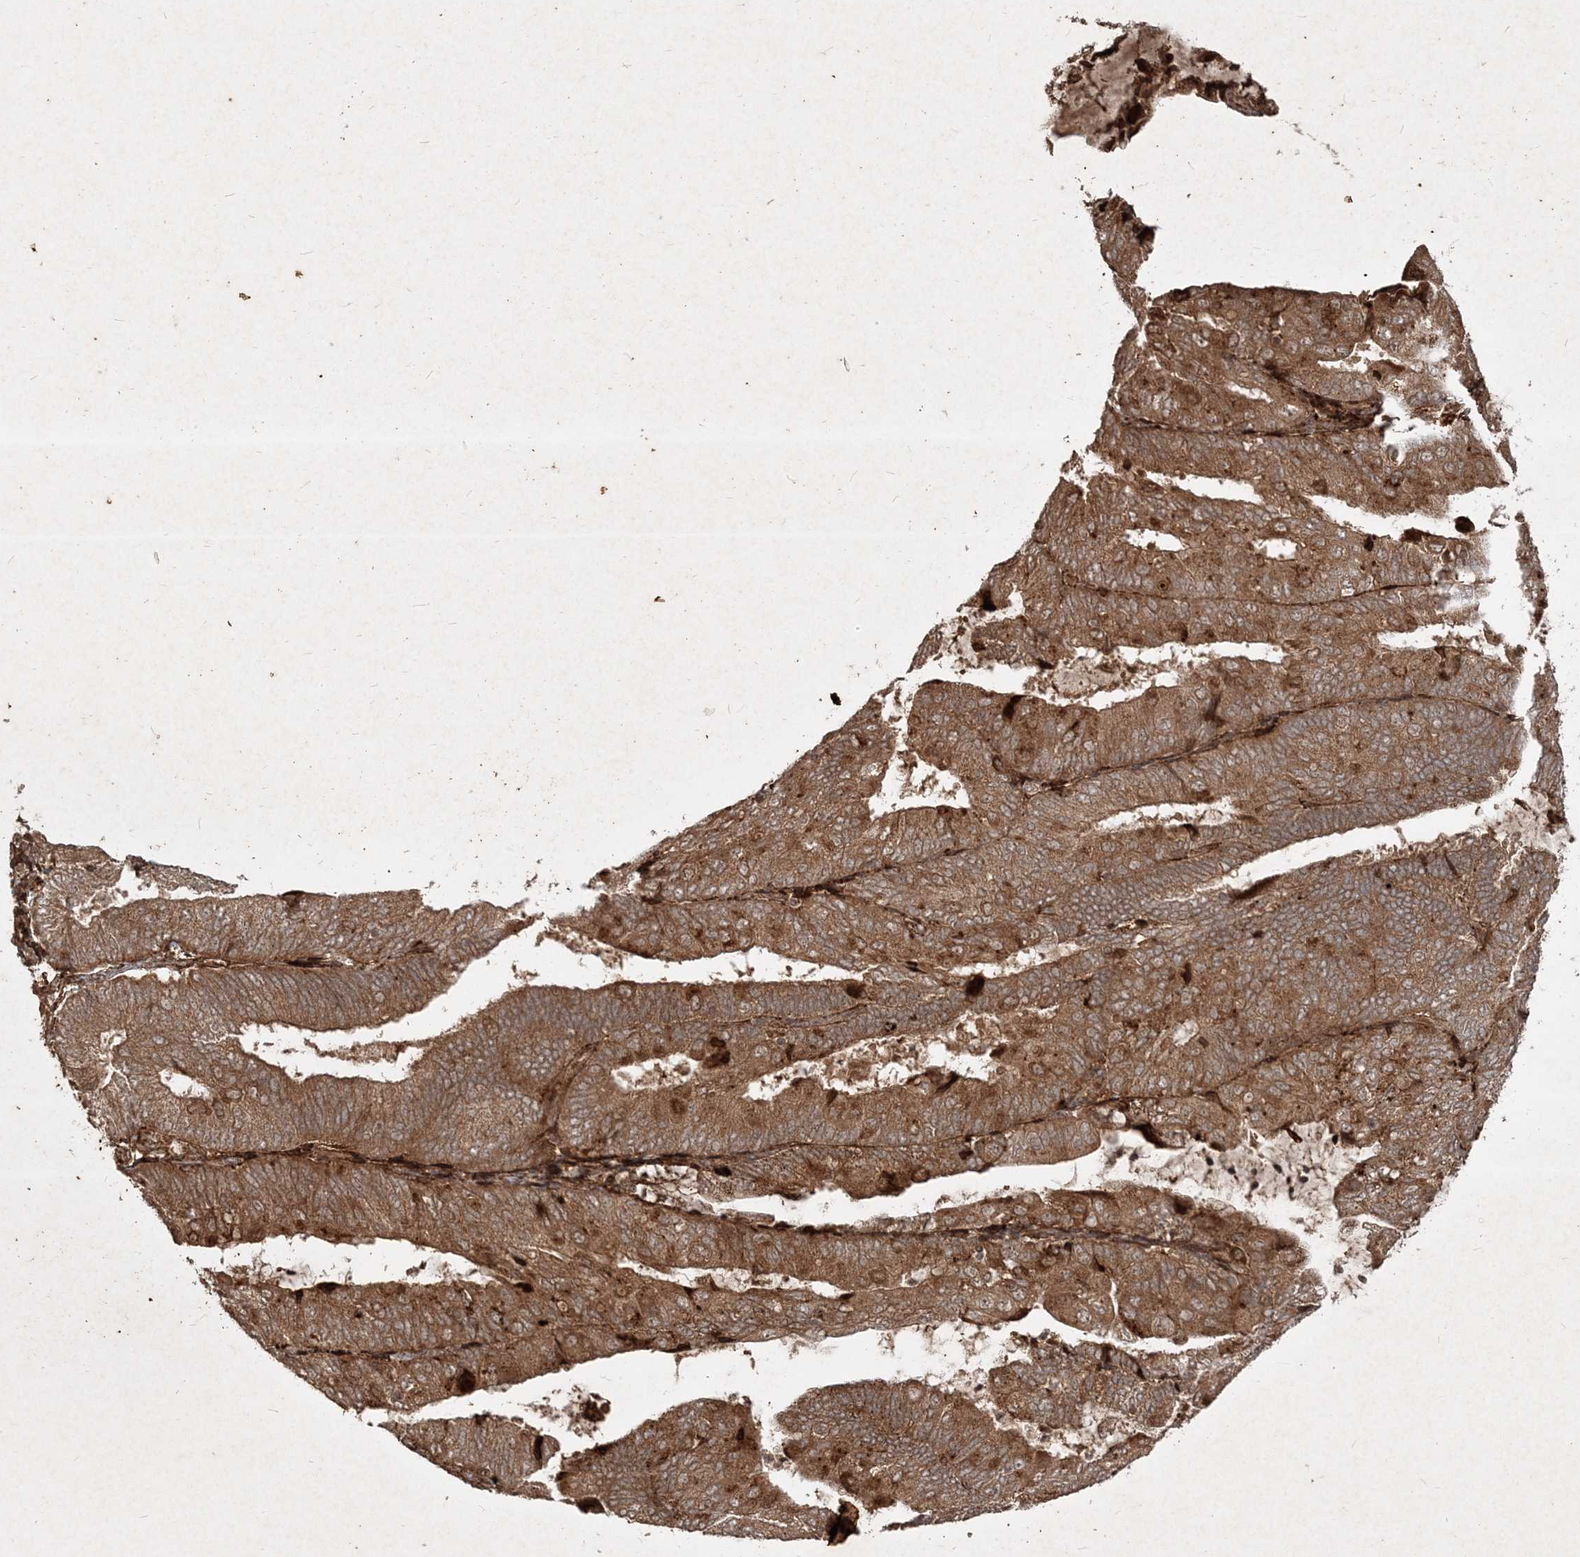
{"staining": {"intensity": "strong", "quantity": ">75%", "location": "cytoplasmic/membranous"}, "tissue": "endometrial cancer", "cell_type": "Tumor cells", "image_type": "cancer", "snomed": [{"axis": "morphology", "description": "Adenocarcinoma, NOS"}, {"axis": "topography", "description": "Endometrium"}], "caption": "Human endometrial adenocarcinoma stained for a protein (brown) shows strong cytoplasmic/membranous positive positivity in about >75% of tumor cells.", "gene": "NARS1", "patient": {"sex": "female", "age": 81}}